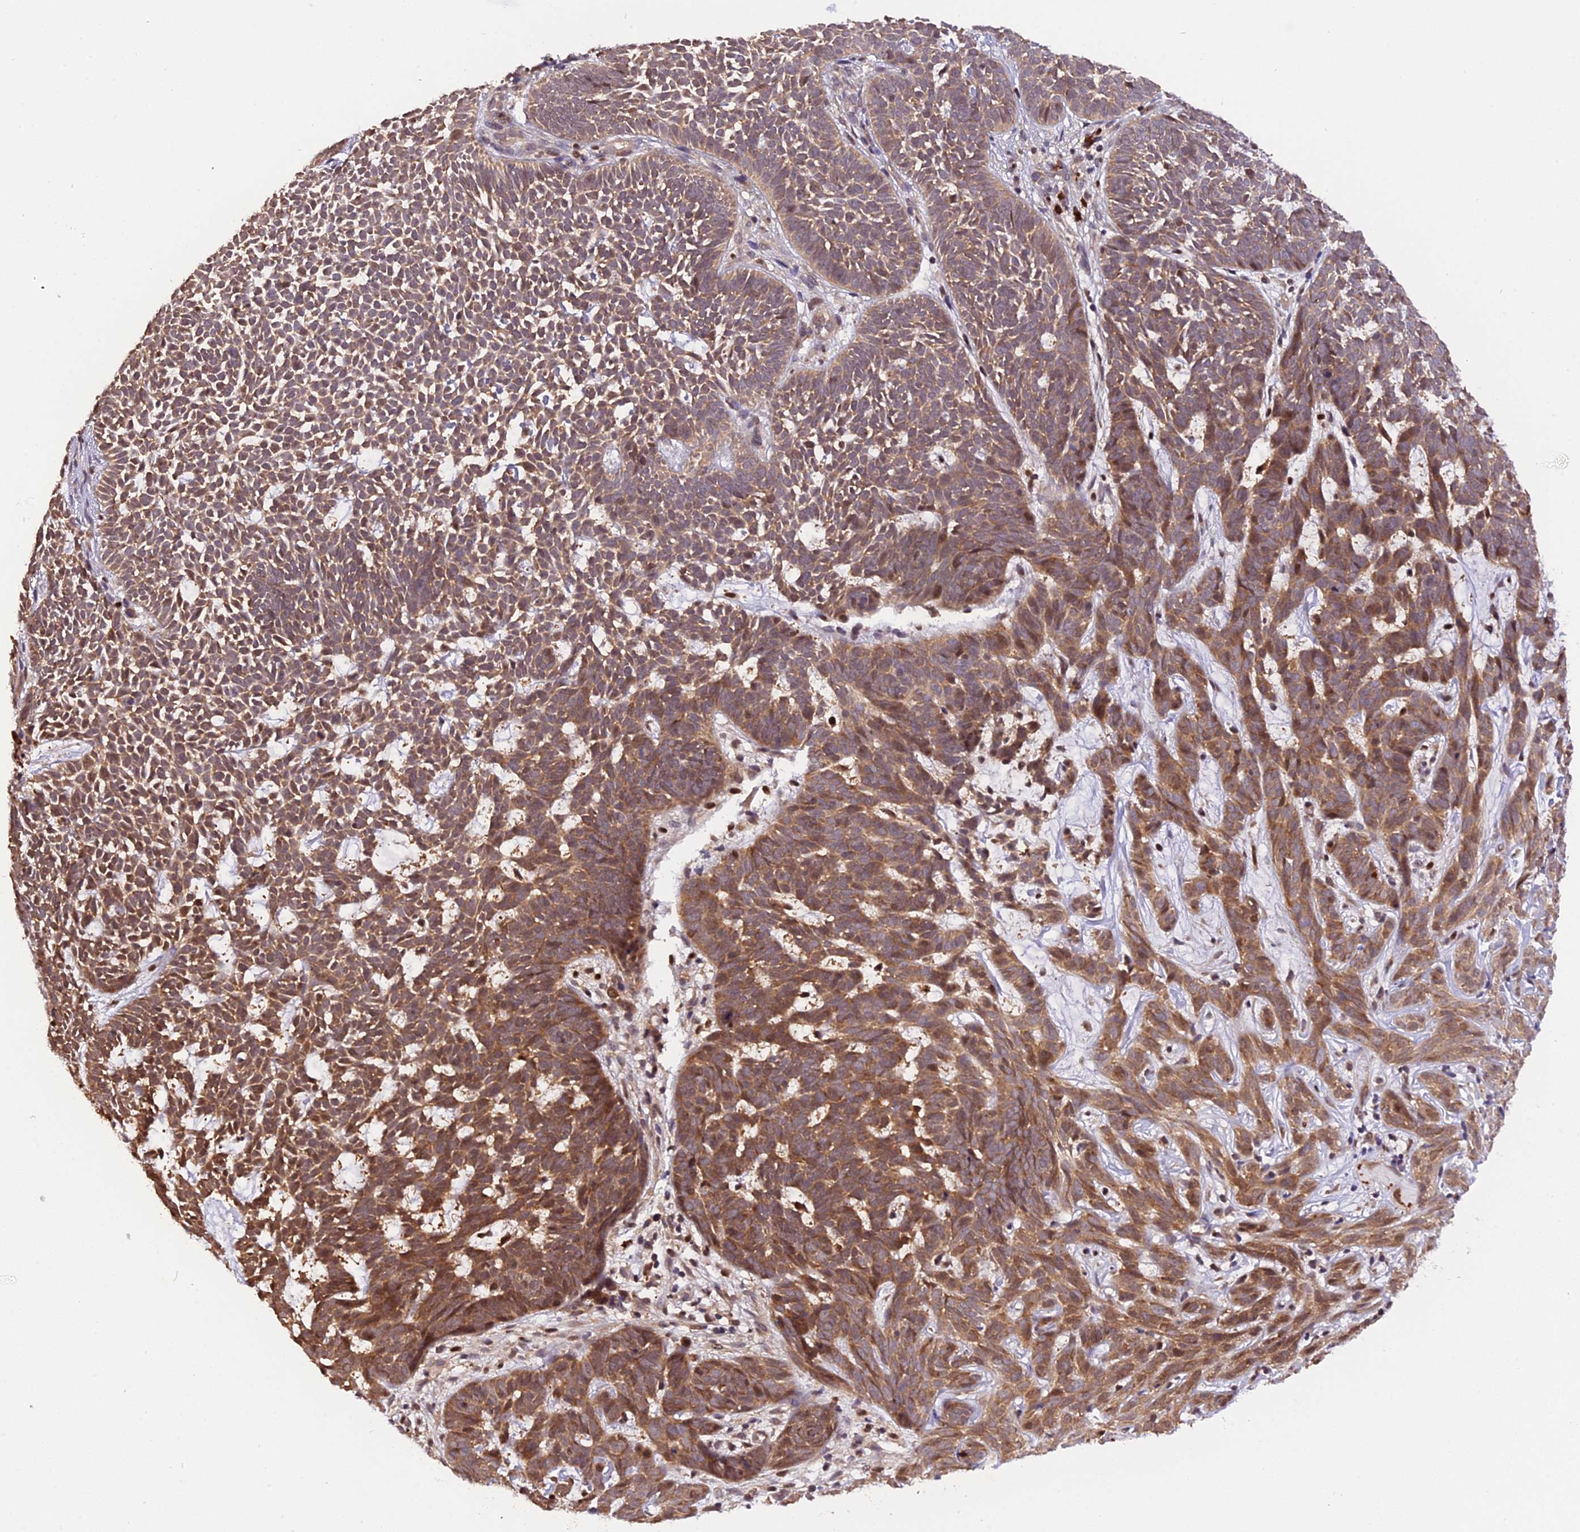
{"staining": {"intensity": "moderate", "quantity": ">75%", "location": "cytoplasmic/membranous"}, "tissue": "skin cancer", "cell_type": "Tumor cells", "image_type": "cancer", "snomed": [{"axis": "morphology", "description": "Basal cell carcinoma"}, {"axis": "topography", "description": "Skin"}], "caption": "Protein expression analysis of human basal cell carcinoma (skin) reveals moderate cytoplasmic/membranous expression in approximately >75% of tumor cells.", "gene": "HERPUD1", "patient": {"sex": "female", "age": 78}}